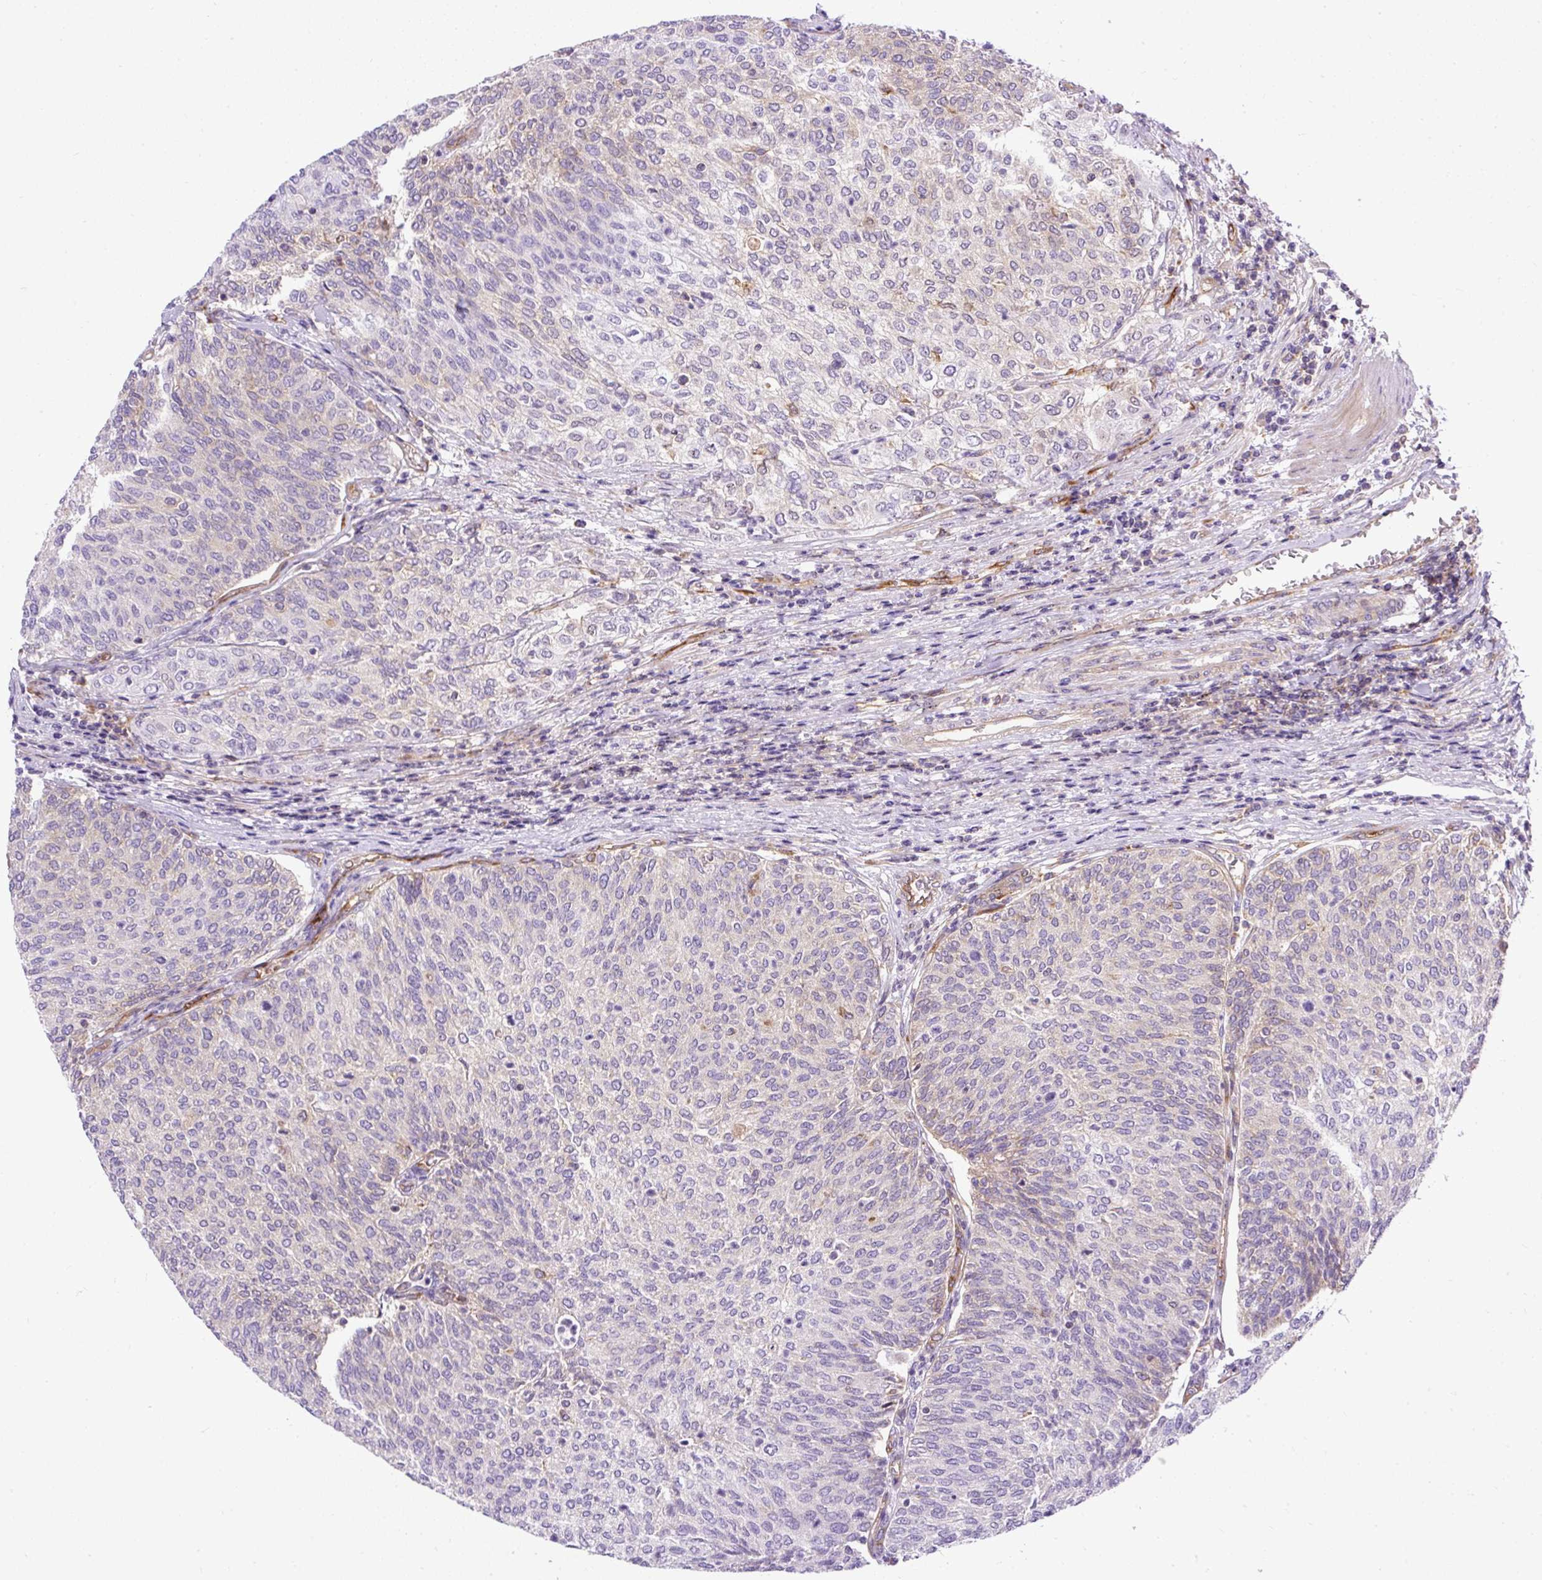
{"staining": {"intensity": "weak", "quantity": "<25%", "location": "cytoplasmic/membranous"}, "tissue": "urothelial cancer", "cell_type": "Tumor cells", "image_type": "cancer", "snomed": [{"axis": "morphology", "description": "Urothelial carcinoma, Low grade"}, {"axis": "topography", "description": "Urinary bladder"}], "caption": "The immunohistochemistry histopathology image has no significant positivity in tumor cells of urothelial carcinoma (low-grade) tissue.", "gene": "MAP1S", "patient": {"sex": "female", "age": 79}}